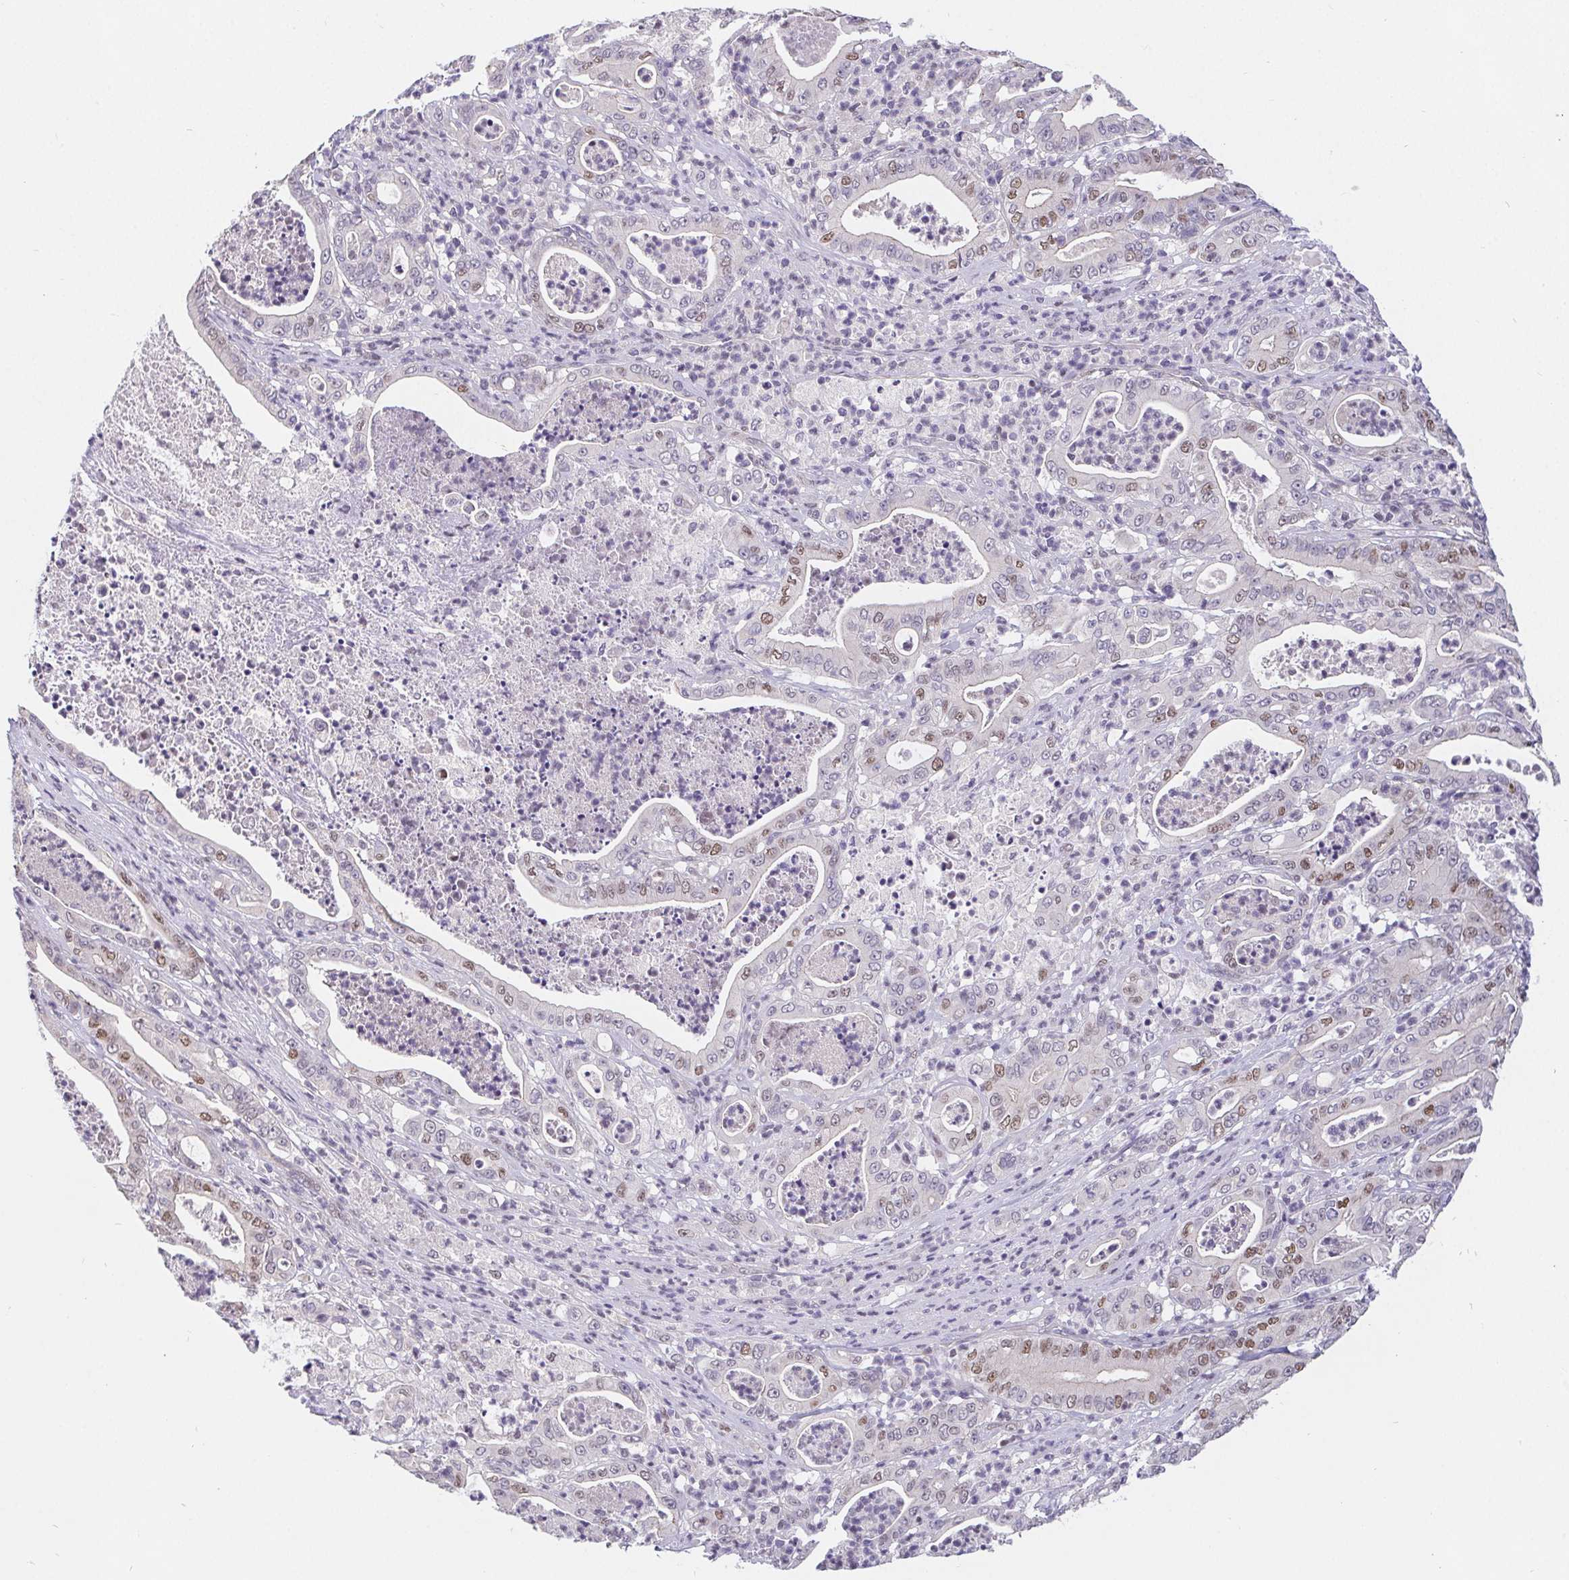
{"staining": {"intensity": "moderate", "quantity": "<25%", "location": "nuclear"}, "tissue": "pancreatic cancer", "cell_type": "Tumor cells", "image_type": "cancer", "snomed": [{"axis": "morphology", "description": "Adenocarcinoma, NOS"}, {"axis": "topography", "description": "Pancreas"}], "caption": "A high-resolution image shows immunohistochemistry (IHC) staining of pancreatic adenocarcinoma, which shows moderate nuclear staining in about <25% of tumor cells.", "gene": "POU2F1", "patient": {"sex": "male", "age": 71}}